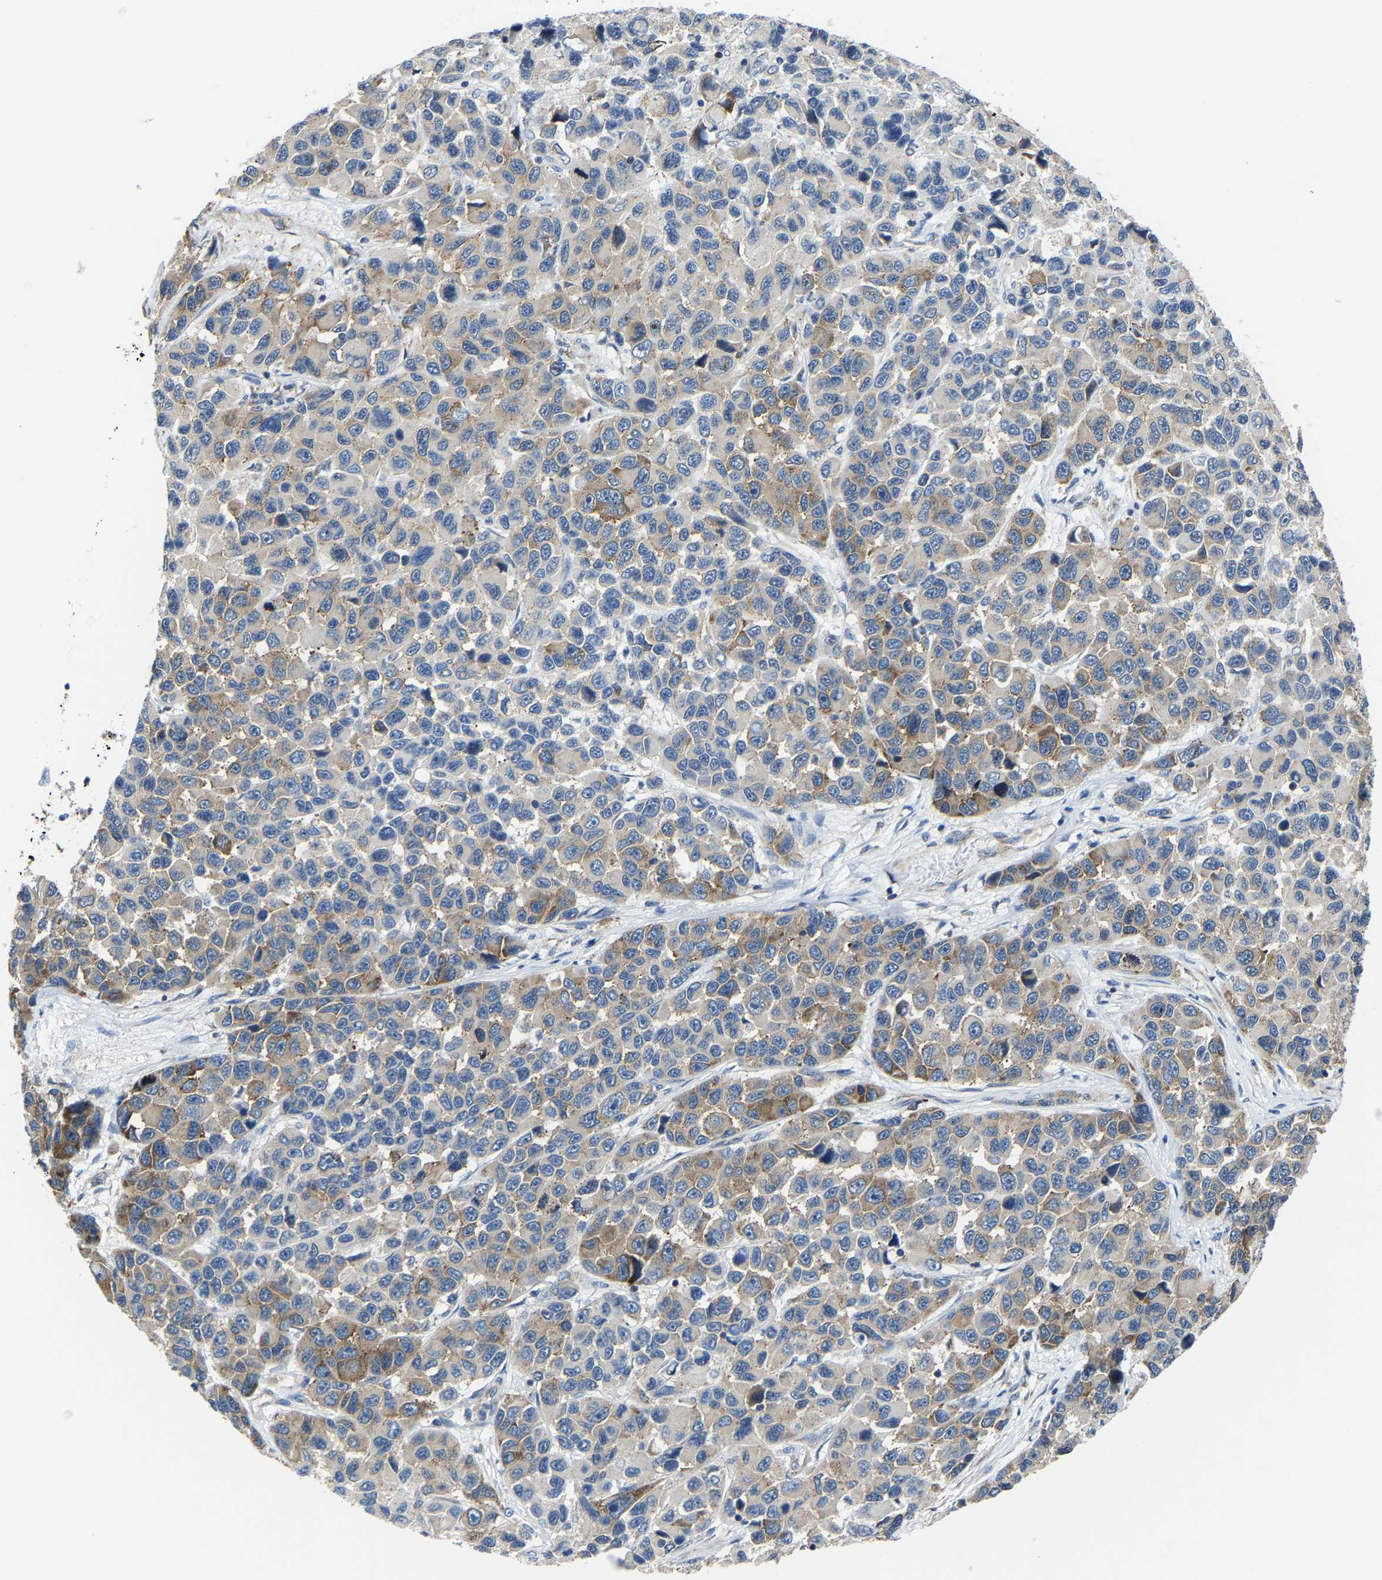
{"staining": {"intensity": "moderate", "quantity": "<25%", "location": "cytoplasmic/membranous"}, "tissue": "melanoma", "cell_type": "Tumor cells", "image_type": "cancer", "snomed": [{"axis": "morphology", "description": "Malignant melanoma, NOS"}, {"axis": "topography", "description": "Skin"}], "caption": "Immunohistochemistry (IHC) image of neoplastic tissue: melanoma stained using immunohistochemistry (IHC) shows low levels of moderate protein expression localized specifically in the cytoplasmic/membranous of tumor cells, appearing as a cytoplasmic/membranous brown color.", "gene": "G3BP2", "patient": {"sex": "male", "age": 53}}